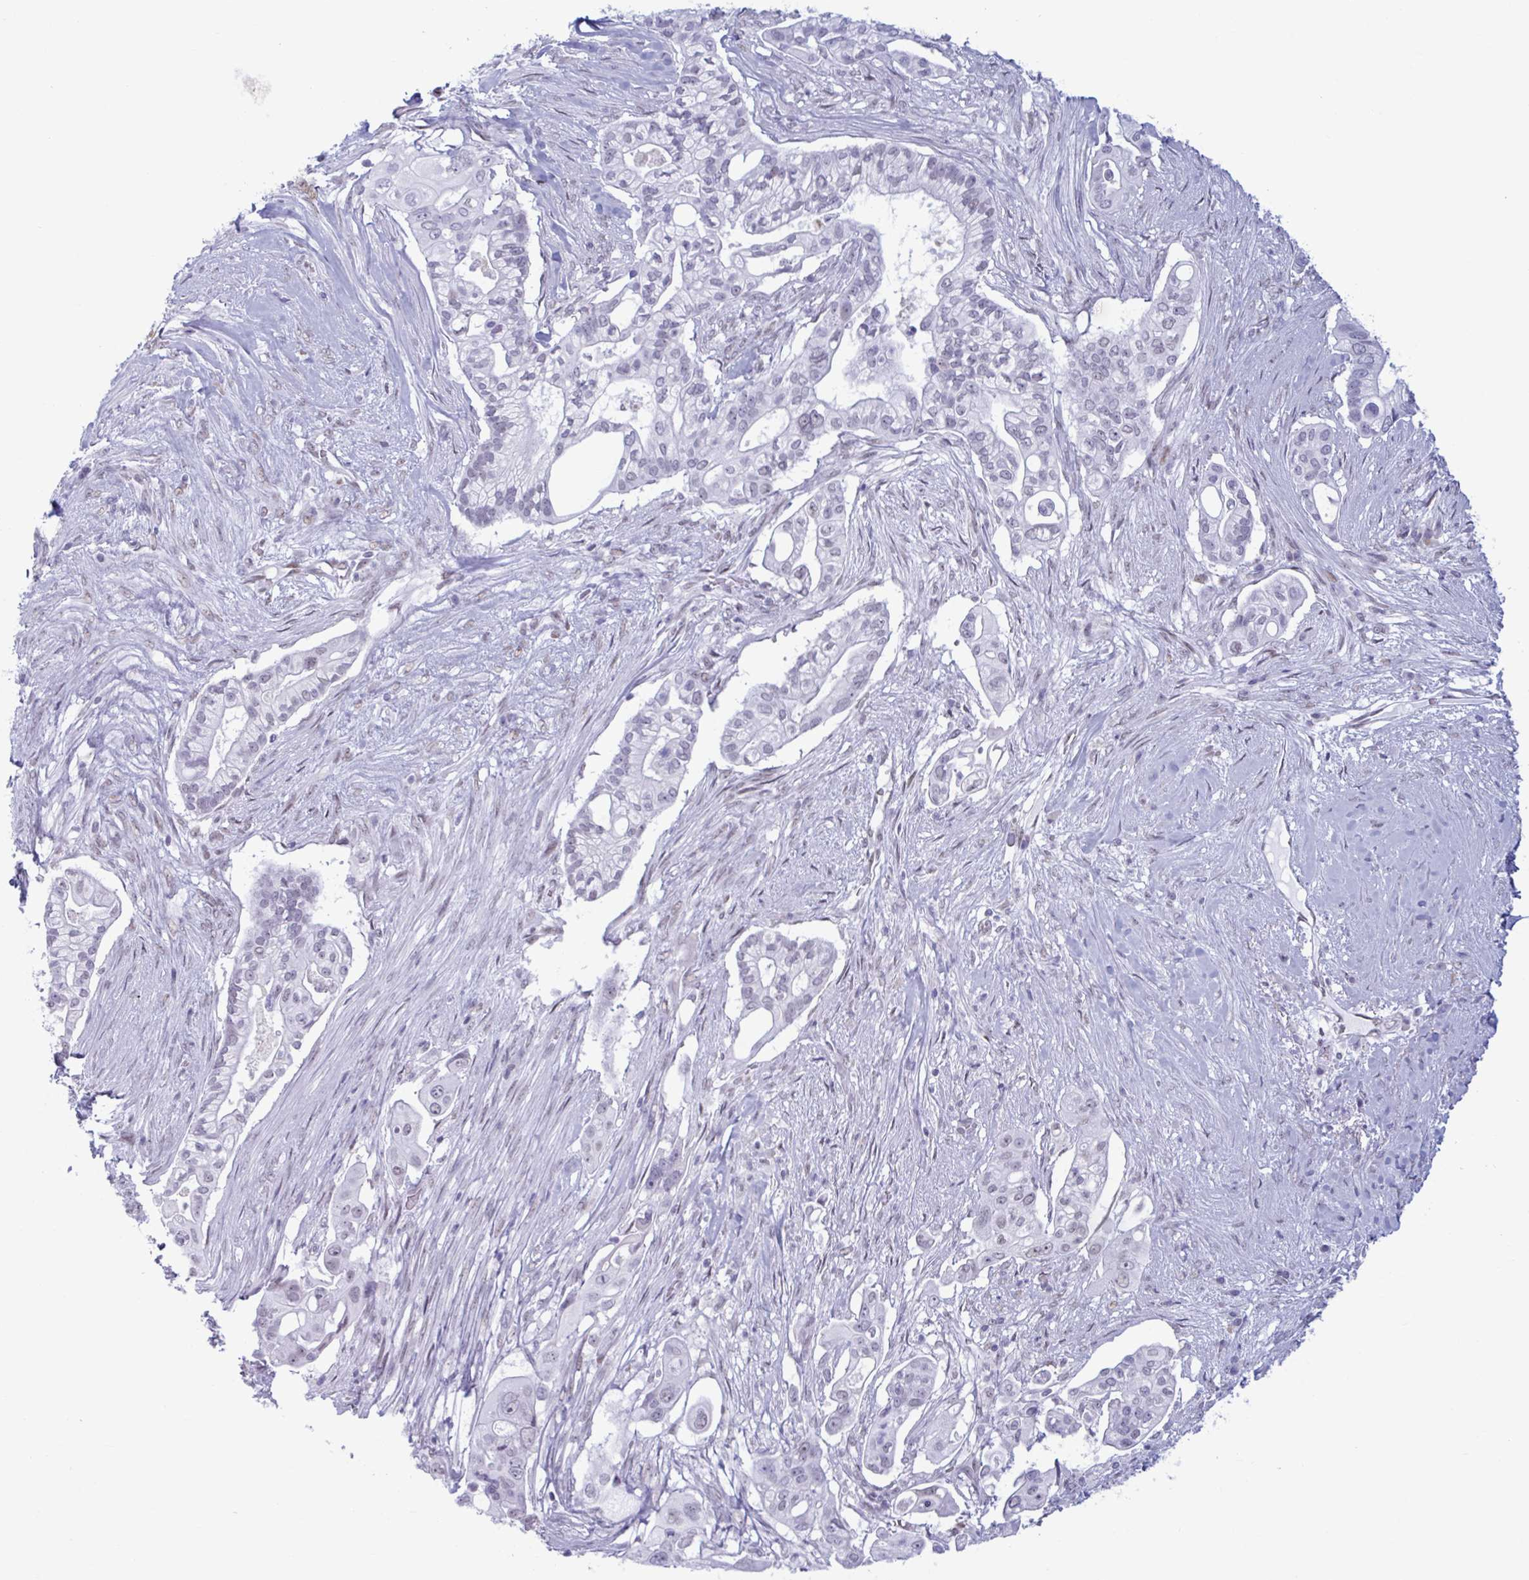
{"staining": {"intensity": "negative", "quantity": "none", "location": "none"}, "tissue": "pancreatic cancer", "cell_type": "Tumor cells", "image_type": "cancer", "snomed": [{"axis": "morphology", "description": "Adenocarcinoma, NOS"}, {"axis": "topography", "description": "Pancreas"}], "caption": "The immunohistochemistry micrograph has no significant staining in tumor cells of pancreatic cancer (adenocarcinoma) tissue.", "gene": "MSMB", "patient": {"sex": "female", "age": 69}}